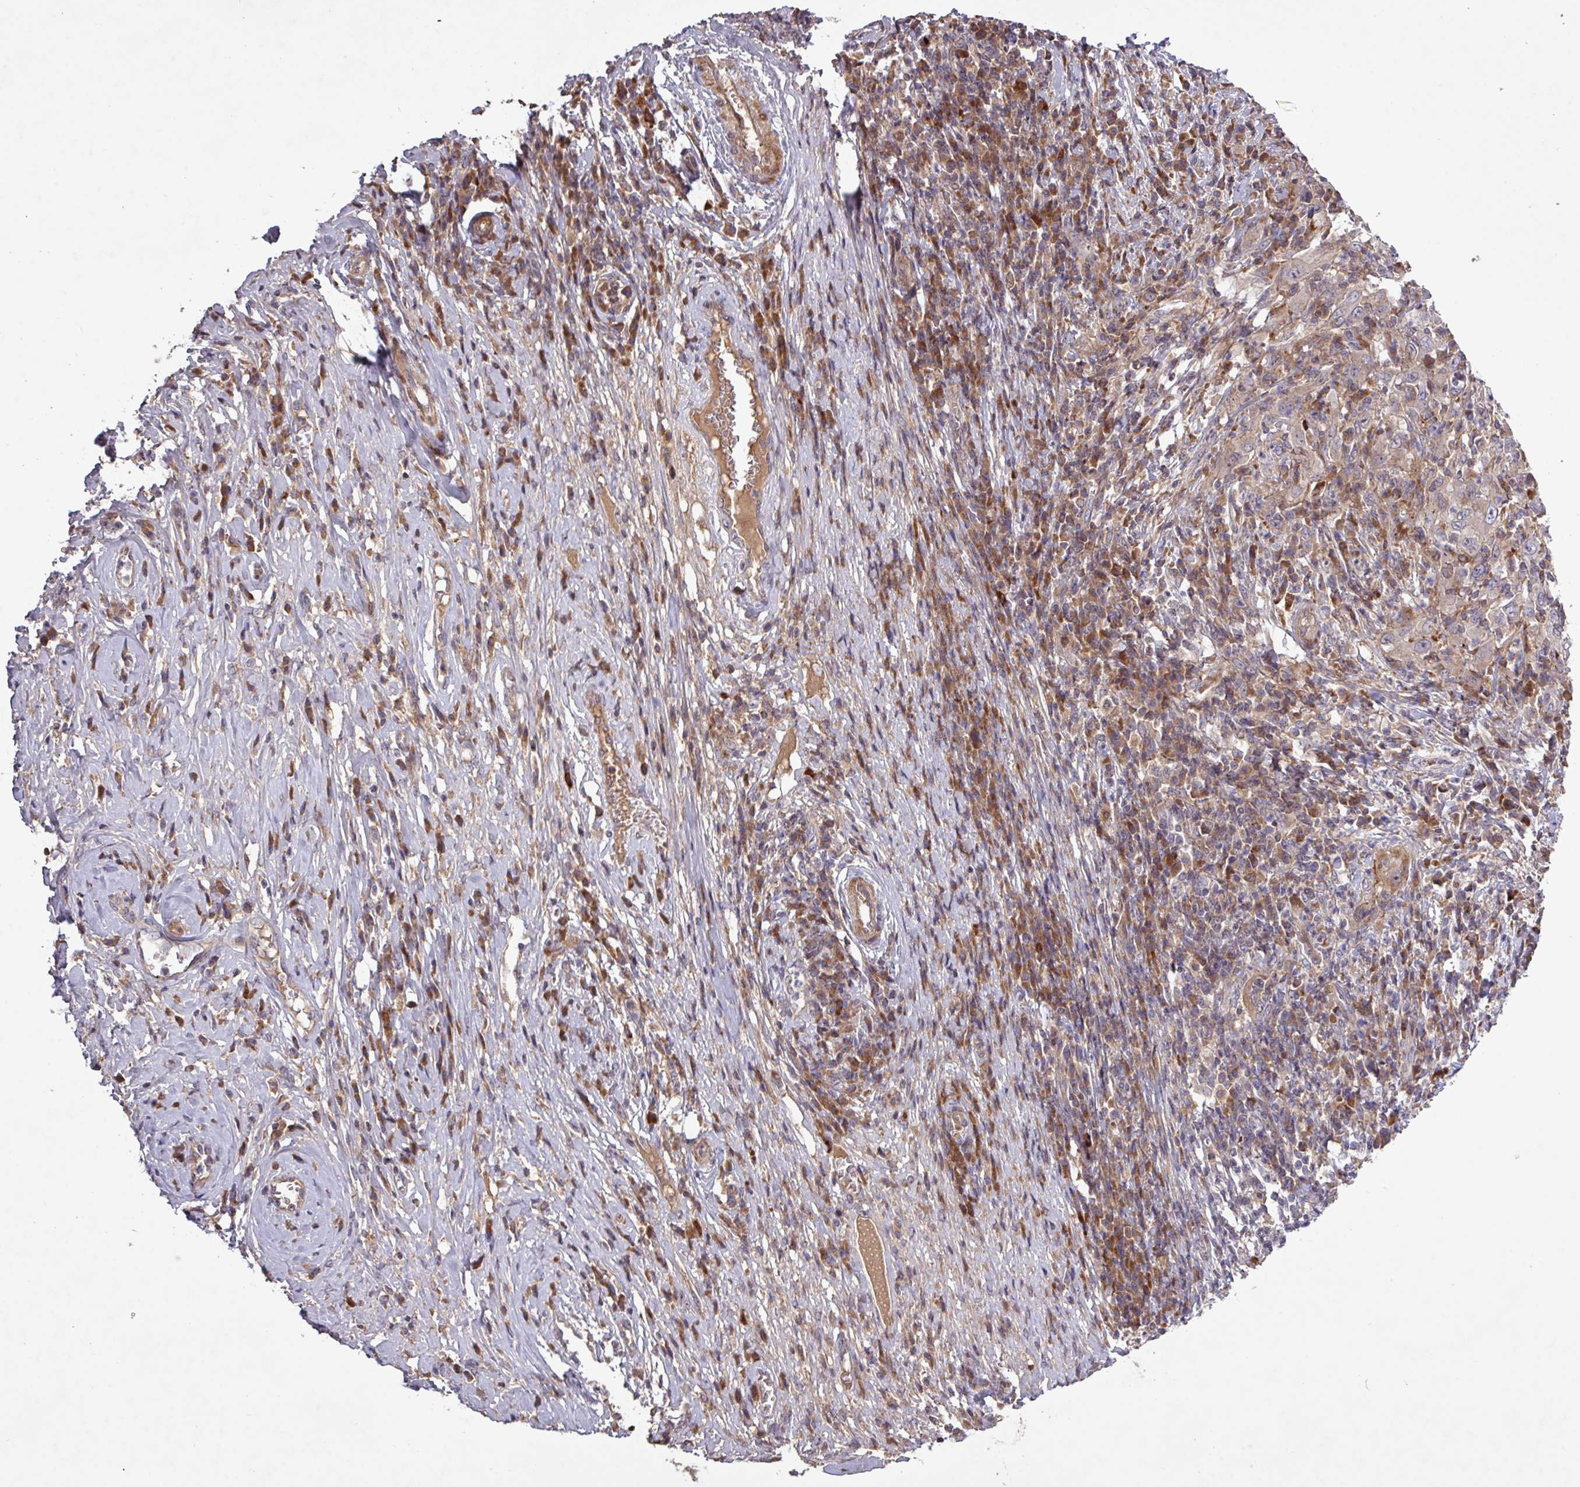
{"staining": {"intensity": "weak", "quantity": ">75%", "location": "cytoplasmic/membranous"}, "tissue": "cervical cancer", "cell_type": "Tumor cells", "image_type": "cancer", "snomed": [{"axis": "morphology", "description": "Squamous cell carcinoma, NOS"}, {"axis": "topography", "description": "Cervix"}], "caption": "IHC of cervical squamous cell carcinoma reveals low levels of weak cytoplasmic/membranous staining in approximately >75% of tumor cells.", "gene": "TNFSF12", "patient": {"sex": "female", "age": 46}}